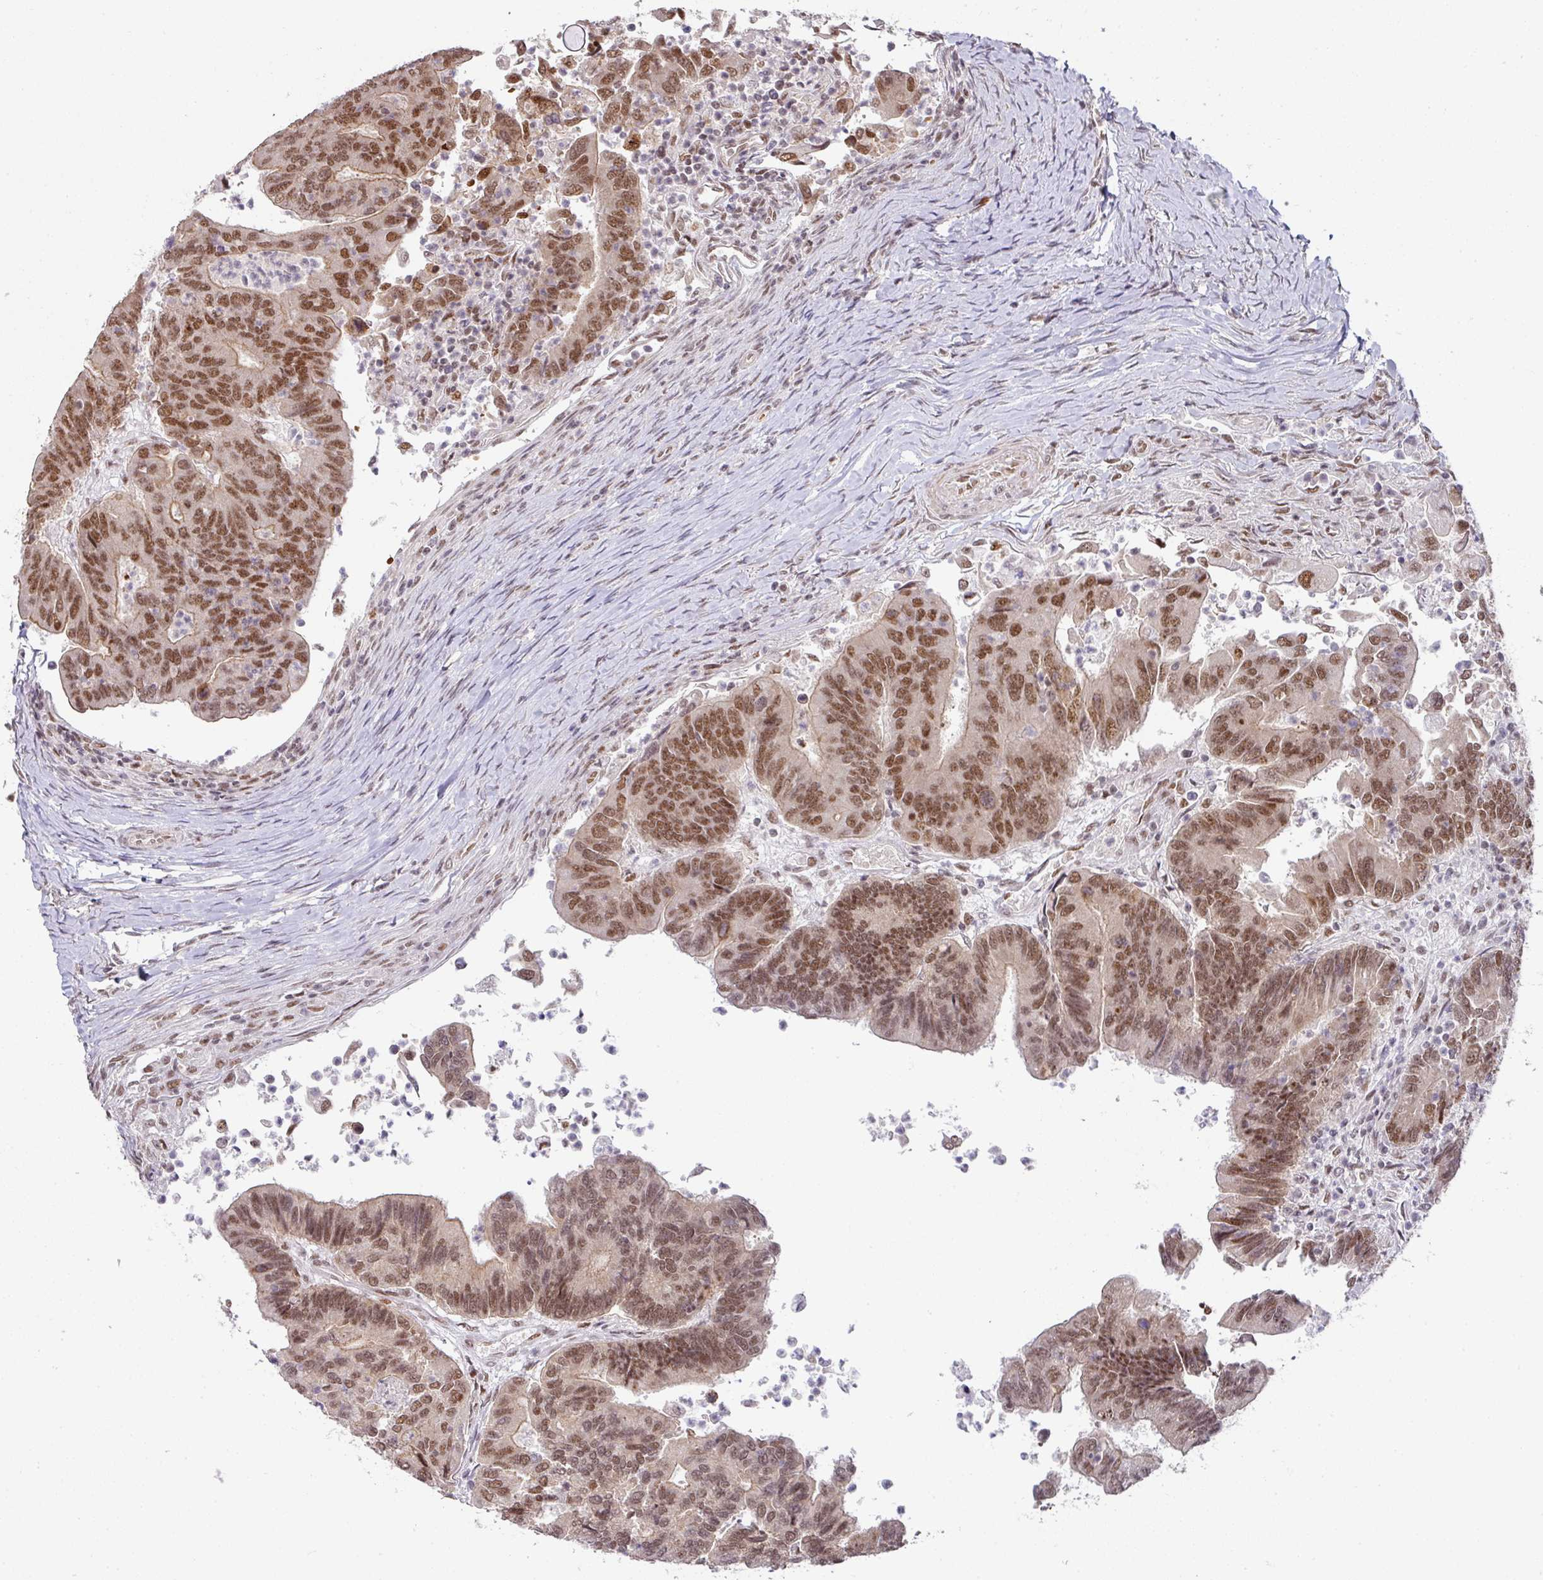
{"staining": {"intensity": "strong", "quantity": ">75%", "location": "cytoplasmic/membranous,nuclear"}, "tissue": "colorectal cancer", "cell_type": "Tumor cells", "image_type": "cancer", "snomed": [{"axis": "morphology", "description": "Adenocarcinoma, NOS"}, {"axis": "topography", "description": "Colon"}], "caption": "Immunohistochemistry (IHC) (DAB (3,3'-diaminobenzidine)) staining of colorectal cancer displays strong cytoplasmic/membranous and nuclear protein expression in about >75% of tumor cells.", "gene": "NCOA5", "patient": {"sex": "female", "age": 67}}